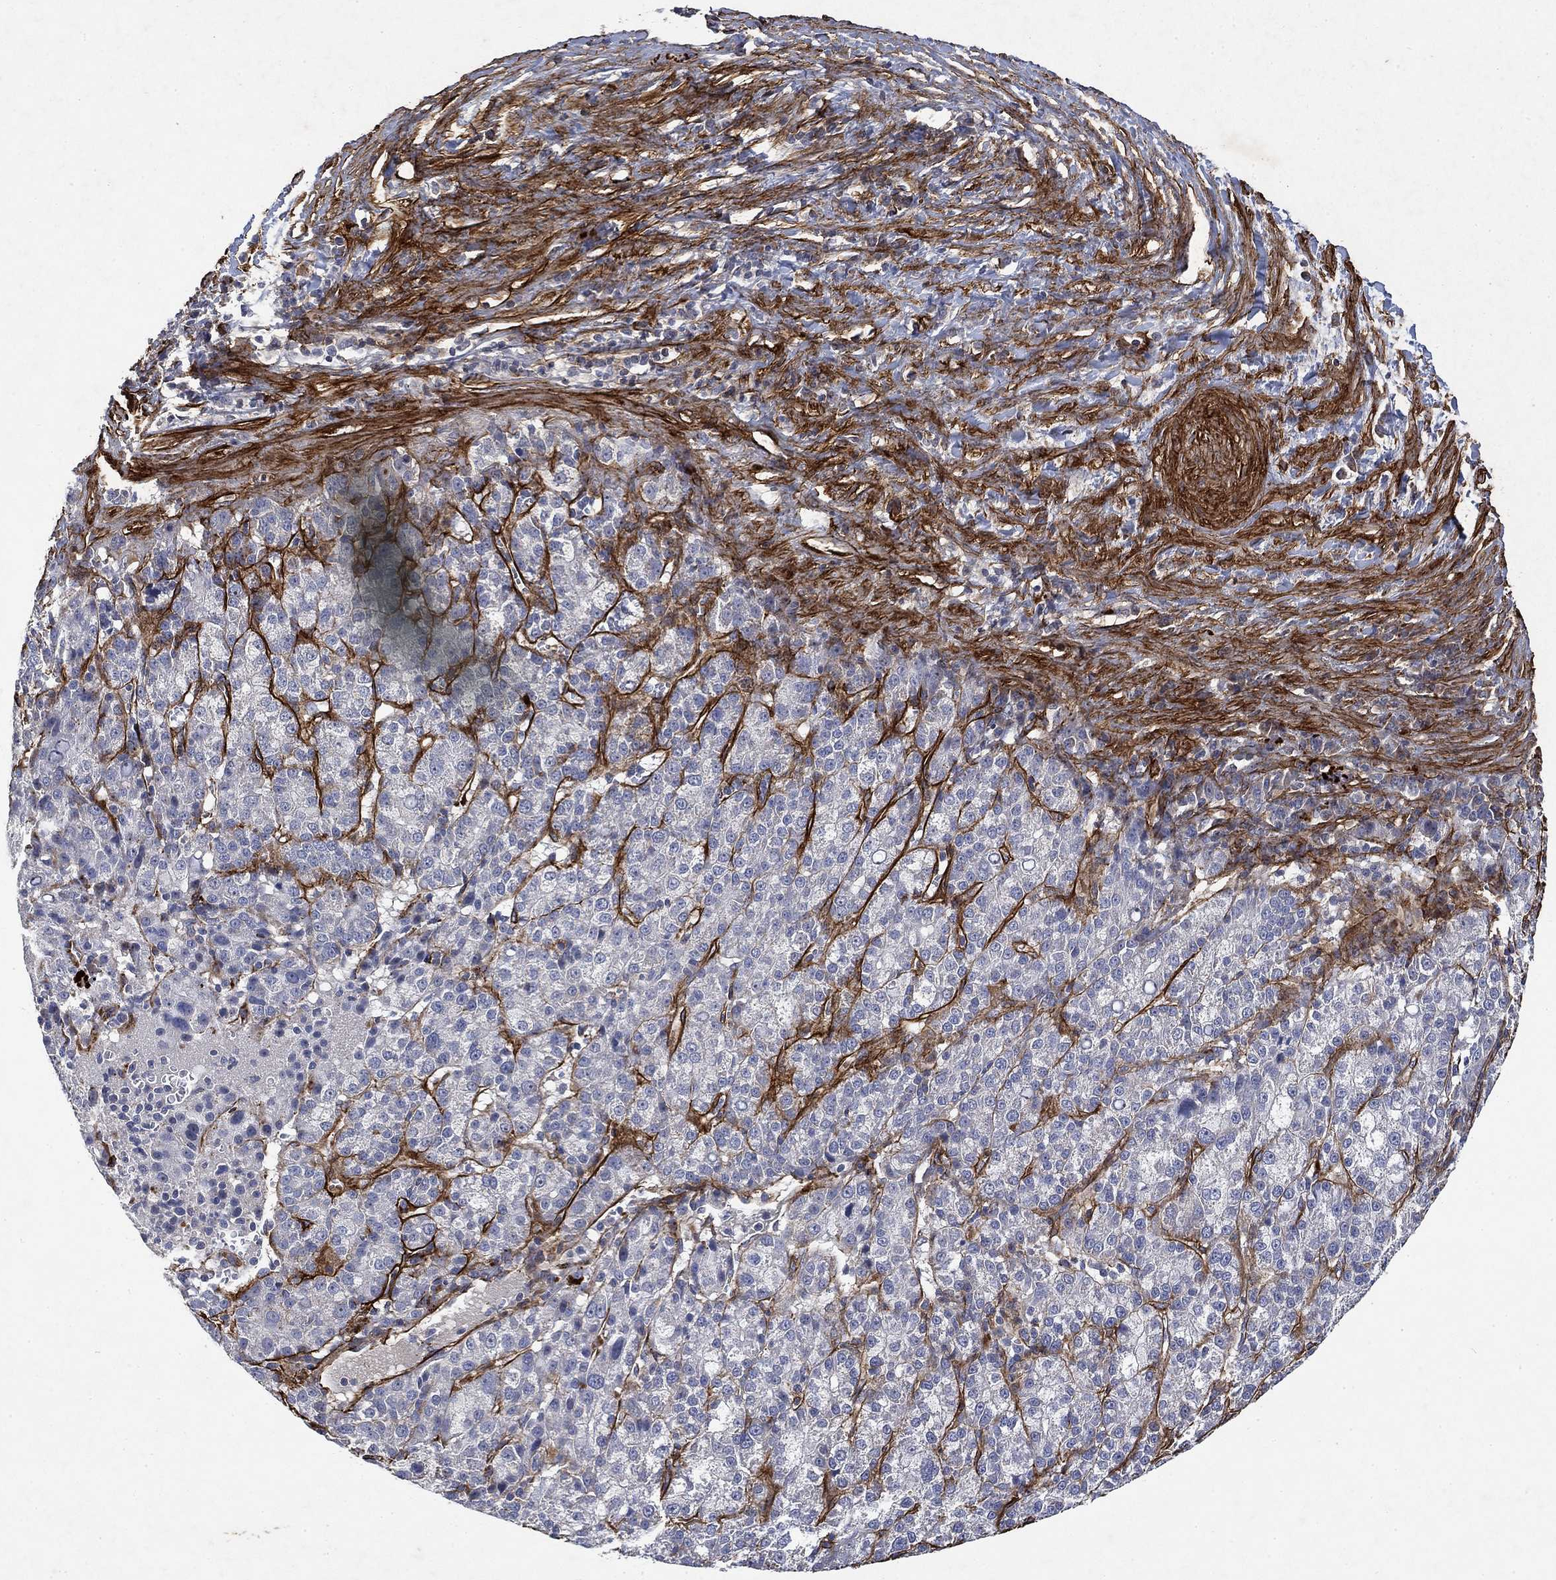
{"staining": {"intensity": "negative", "quantity": "none", "location": "none"}, "tissue": "liver cancer", "cell_type": "Tumor cells", "image_type": "cancer", "snomed": [{"axis": "morphology", "description": "Carcinoma, Hepatocellular, NOS"}, {"axis": "topography", "description": "Liver"}], "caption": "The immunohistochemistry (IHC) photomicrograph has no significant expression in tumor cells of liver hepatocellular carcinoma tissue.", "gene": "COL4A2", "patient": {"sex": "female", "age": 60}}